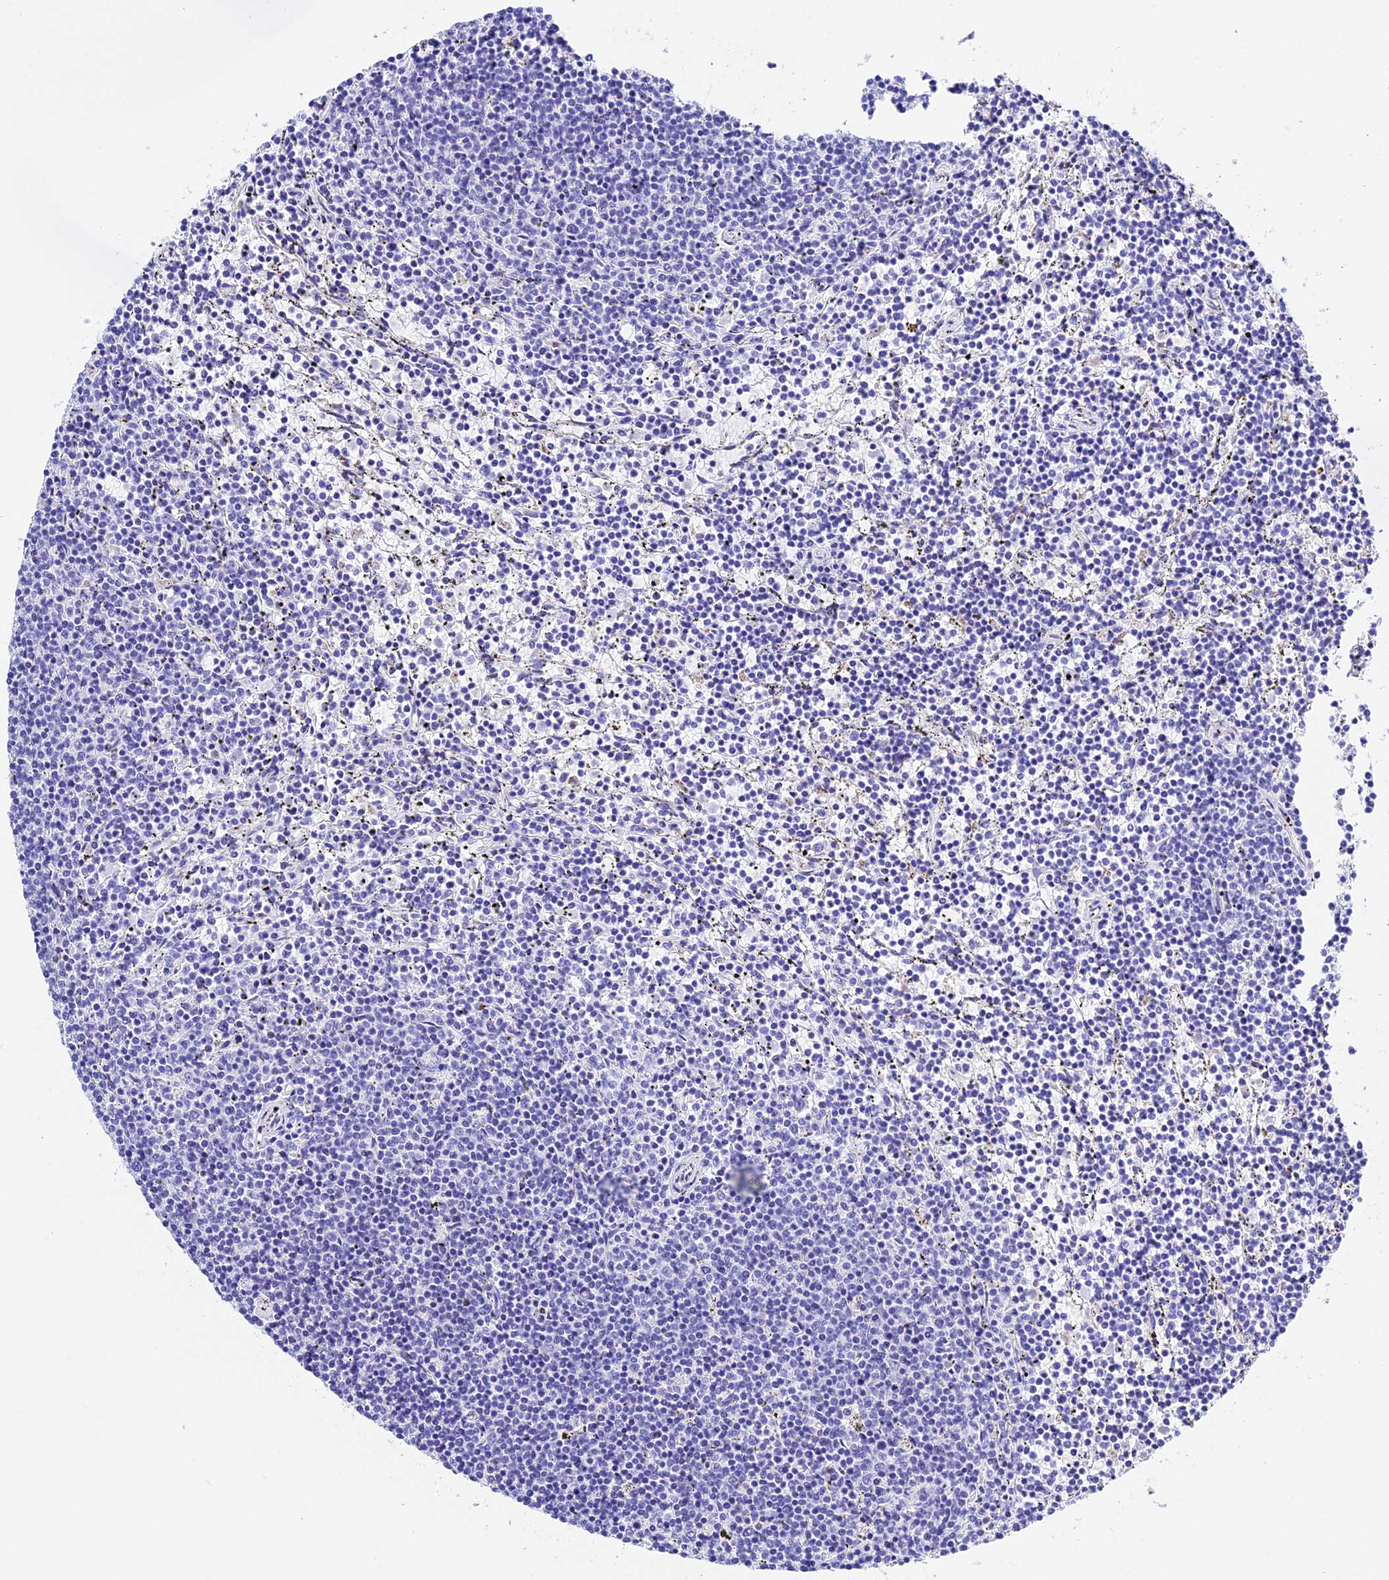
{"staining": {"intensity": "negative", "quantity": "none", "location": "none"}, "tissue": "lymphoma", "cell_type": "Tumor cells", "image_type": "cancer", "snomed": [{"axis": "morphology", "description": "Malignant lymphoma, non-Hodgkin's type, Low grade"}, {"axis": "topography", "description": "Spleen"}], "caption": "This is a histopathology image of IHC staining of lymphoma, which shows no staining in tumor cells.", "gene": "PSG11", "patient": {"sex": "female", "age": 50}}